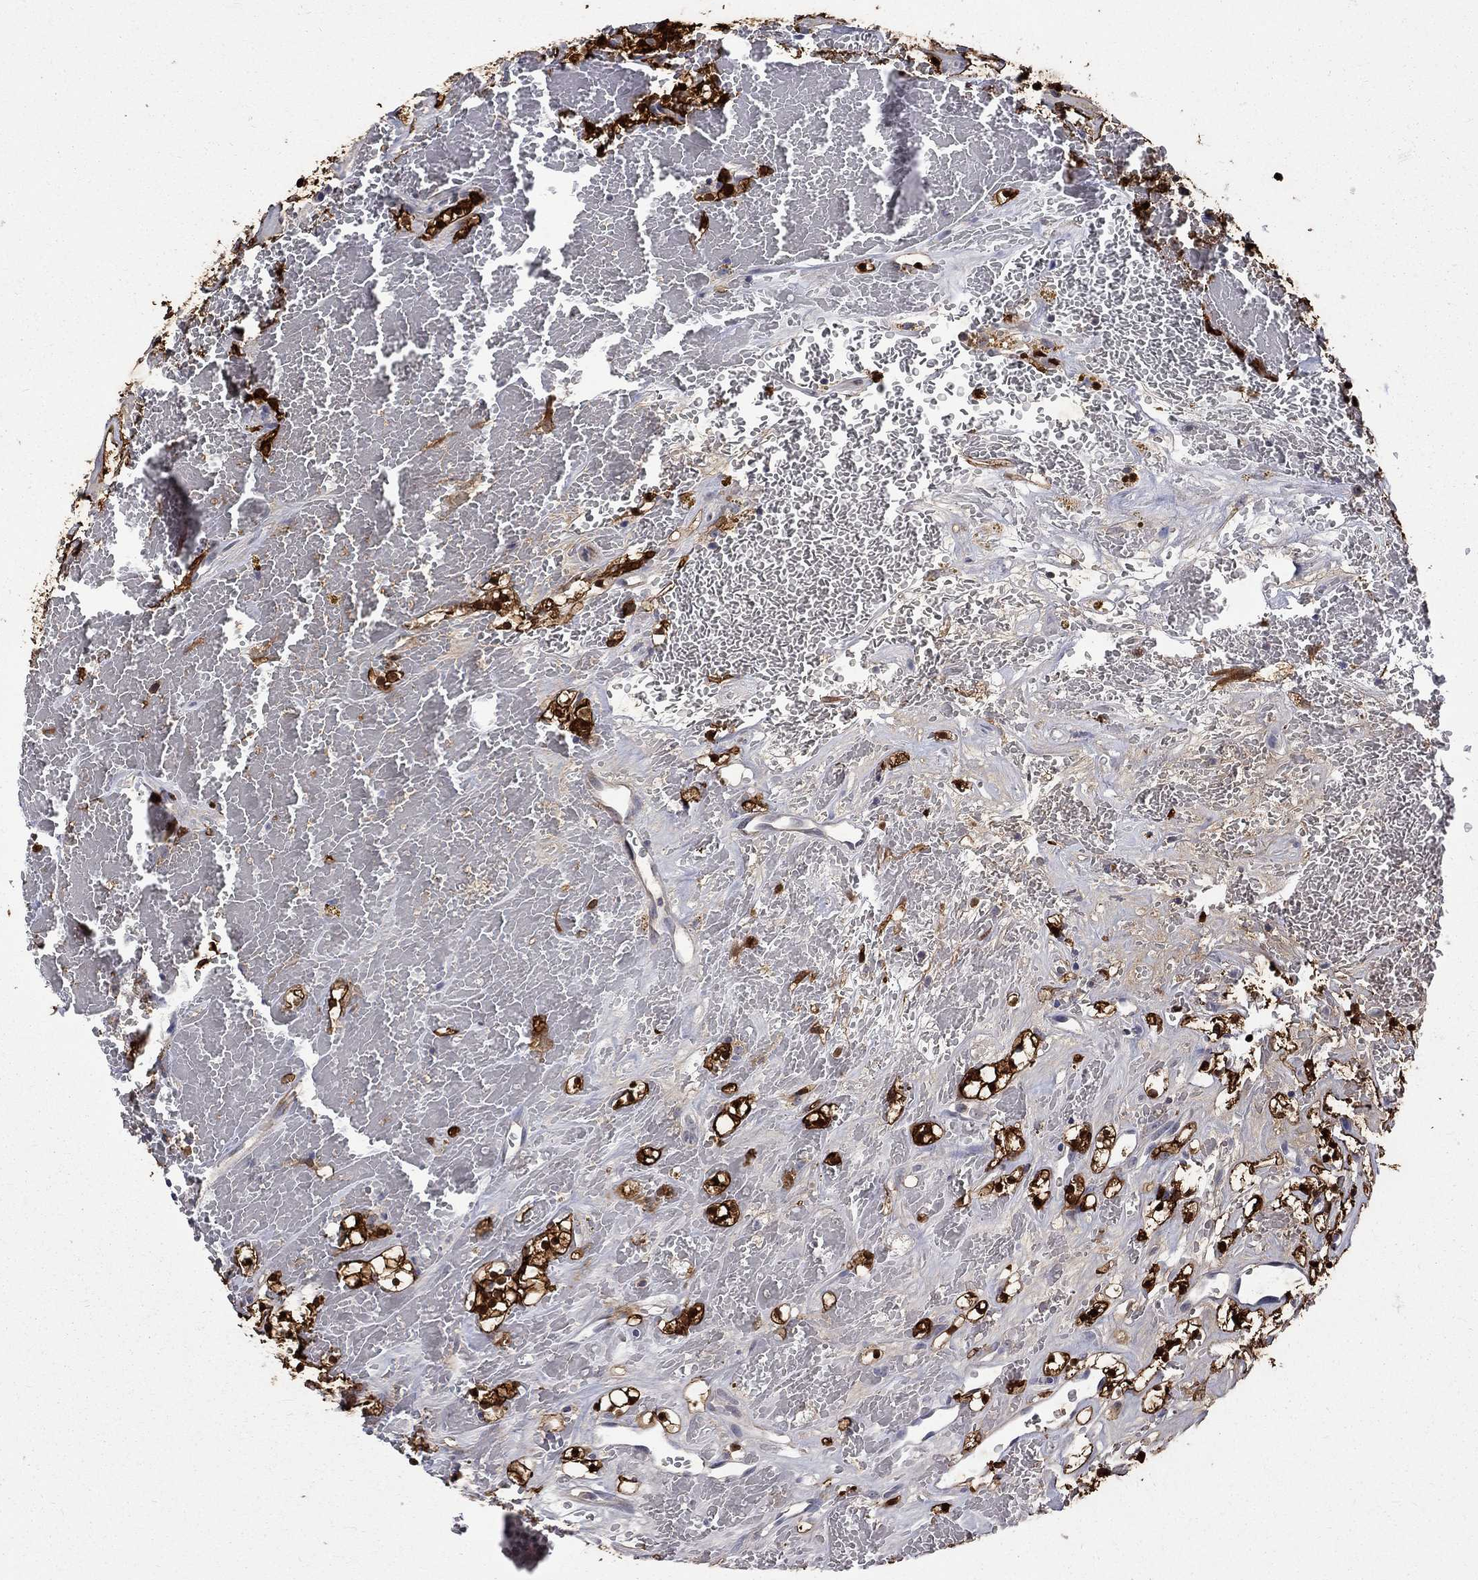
{"staining": {"intensity": "strong", "quantity": ">75%", "location": "cytoplasmic/membranous,nuclear"}, "tissue": "renal cancer", "cell_type": "Tumor cells", "image_type": "cancer", "snomed": [{"axis": "morphology", "description": "Adenocarcinoma, NOS"}, {"axis": "topography", "description": "Kidney"}], "caption": "Renal cancer (adenocarcinoma) was stained to show a protein in brown. There is high levels of strong cytoplasmic/membranous and nuclear positivity in approximately >75% of tumor cells.", "gene": "HKDC1", "patient": {"sex": "female", "age": 64}}